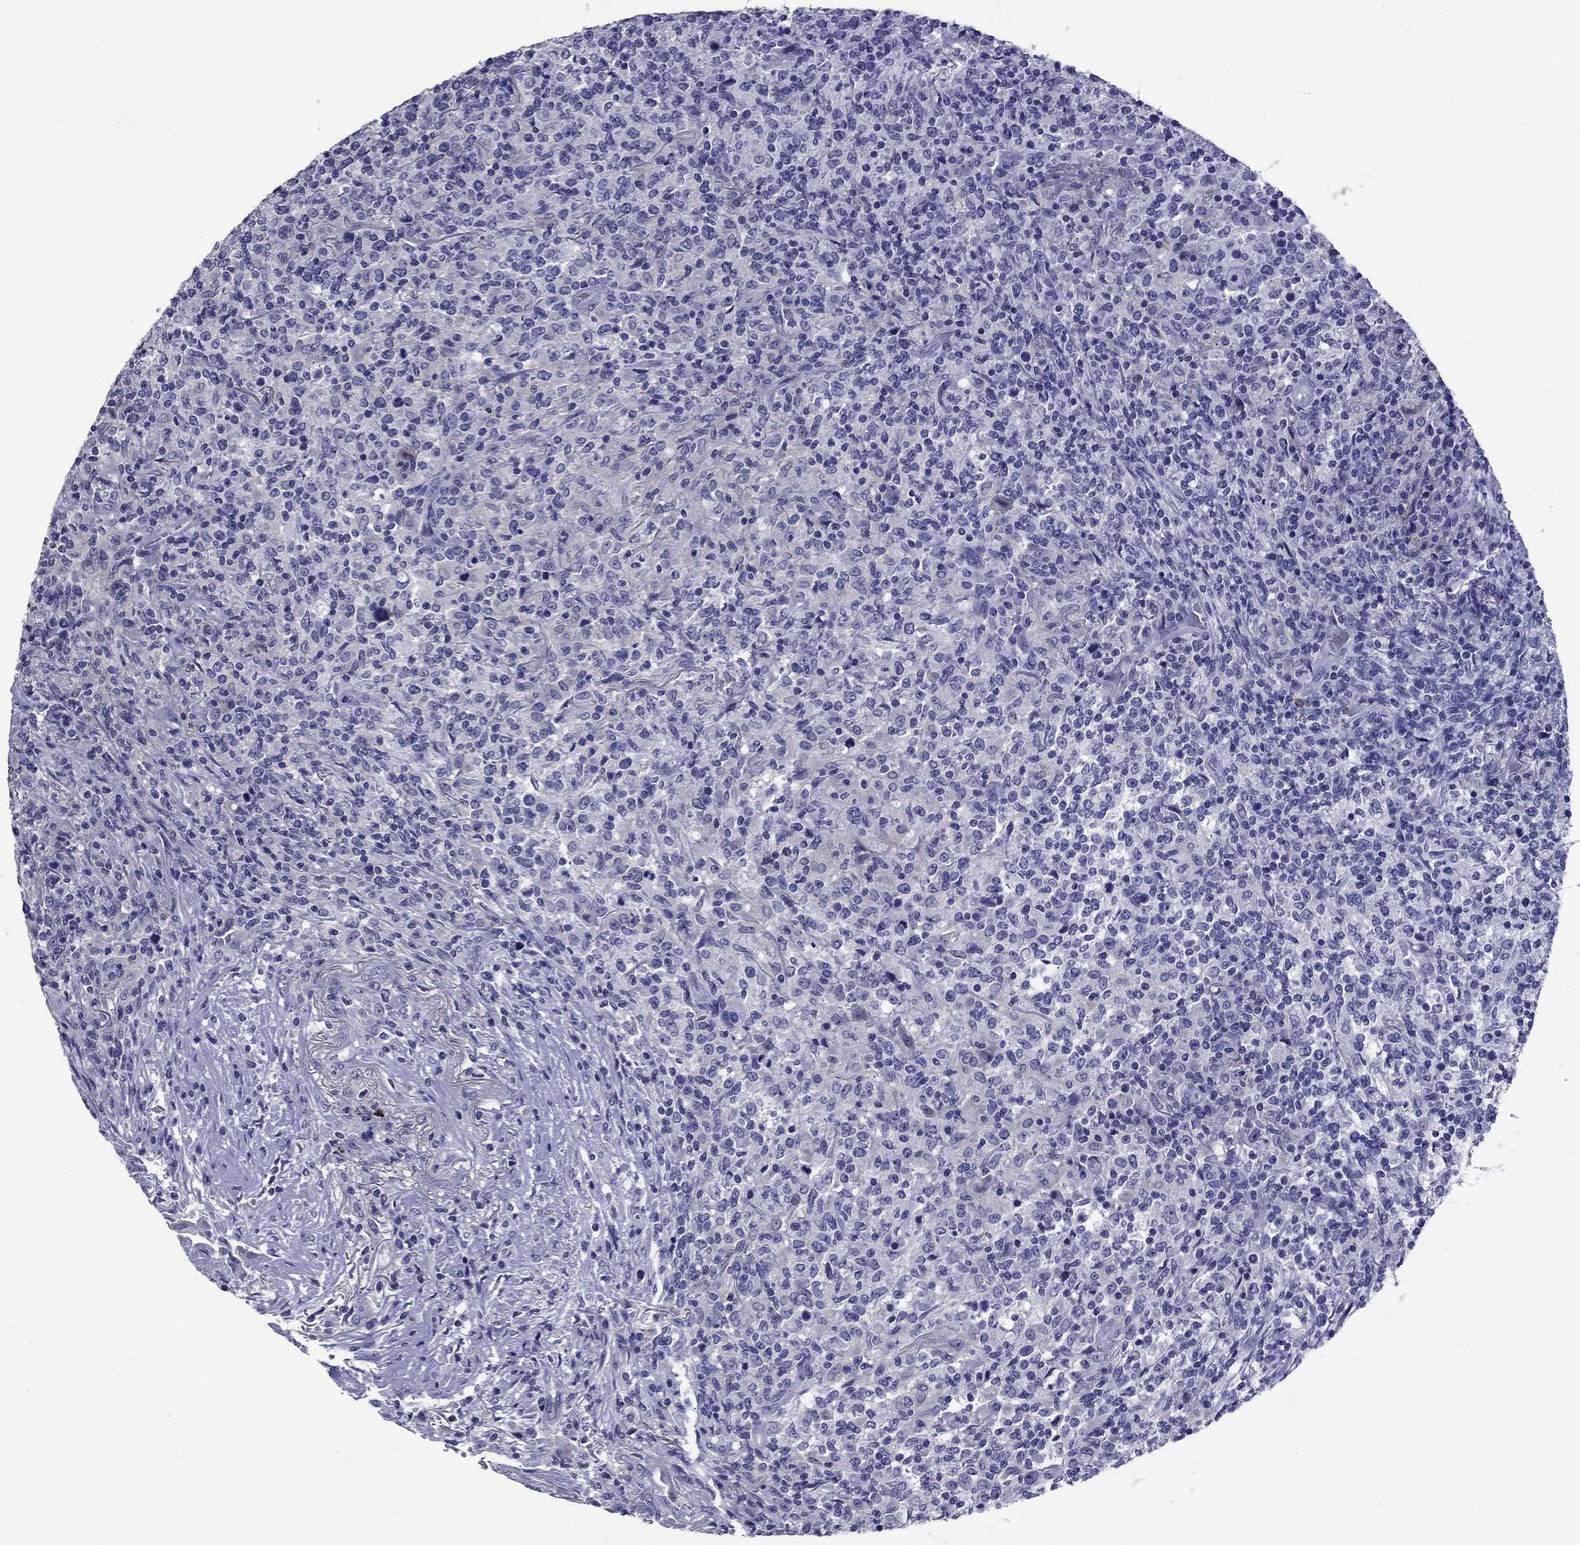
{"staining": {"intensity": "negative", "quantity": "none", "location": "none"}, "tissue": "lymphoma", "cell_type": "Tumor cells", "image_type": "cancer", "snomed": [{"axis": "morphology", "description": "Malignant lymphoma, non-Hodgkin's type, High grade"}, {"axis": "topography", "description": "Lung"}], "caption": "A high-resolution histopathology image shows IHC staining of malignant lymphoma, non-Hodgkin's type (high-grade), which reveals no significant staining in tumor cells.", "gene": "CFAP119", "patient": {"sex": "male", "age": 79}}